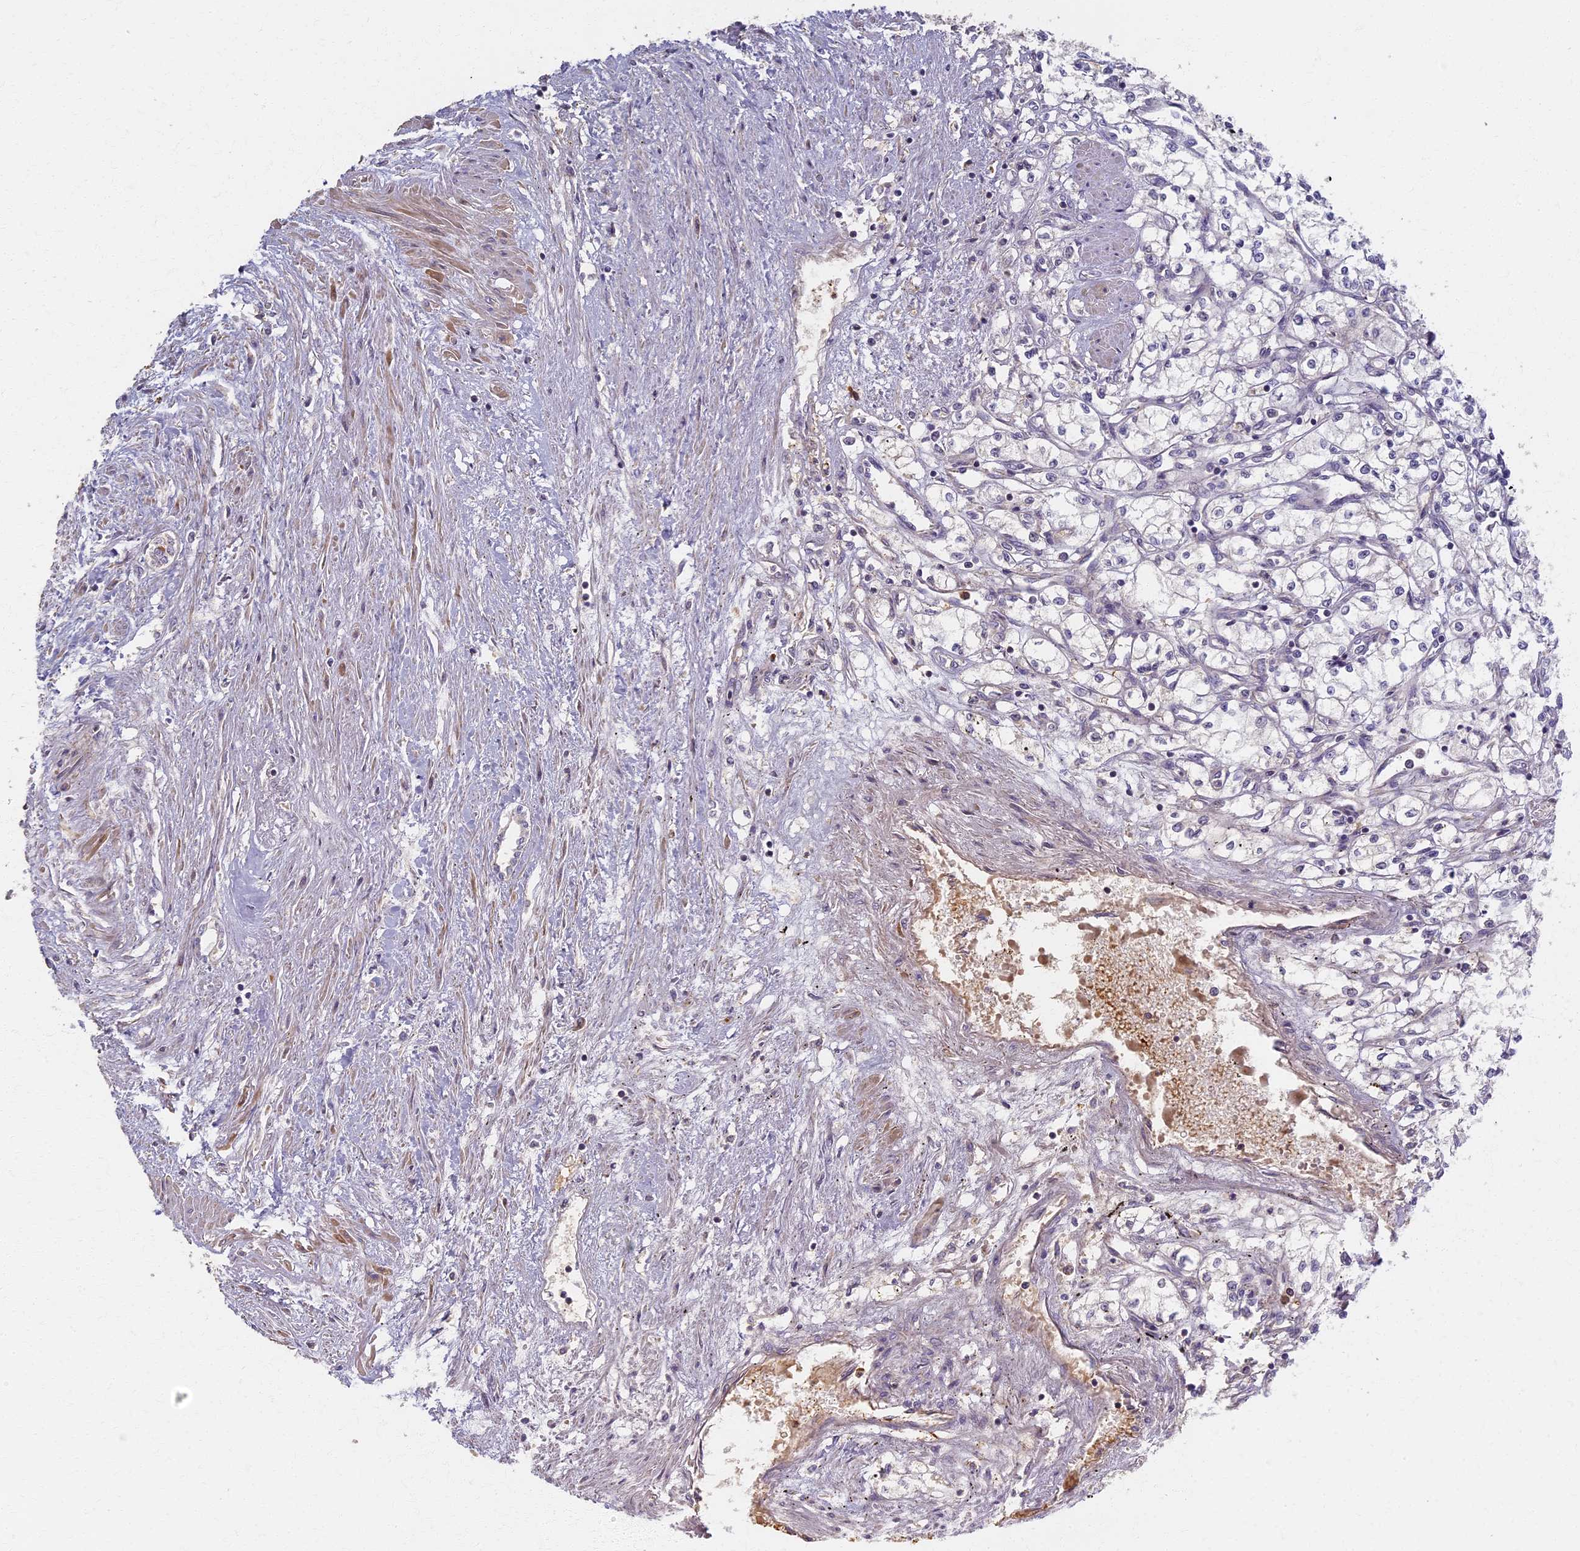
{"staining": {"intensity": "negative", "quantity": "none", "location": "none"}, "tissue": "renal cancer", "cell_type": "Tumor cells", "image_type": "cancer", "snomed": [{"axis": "morphology", "description": "Adenocarcinoma, NOS"}, {"axis": "topography", "description": "Kidney"}], "caption": "Renal adenocarcinoma was stained to show a protein in brown. There is no significant staining in tumor cells.", "gene": "AP4E1", "patient": {"sex": "male", "age": 59}}